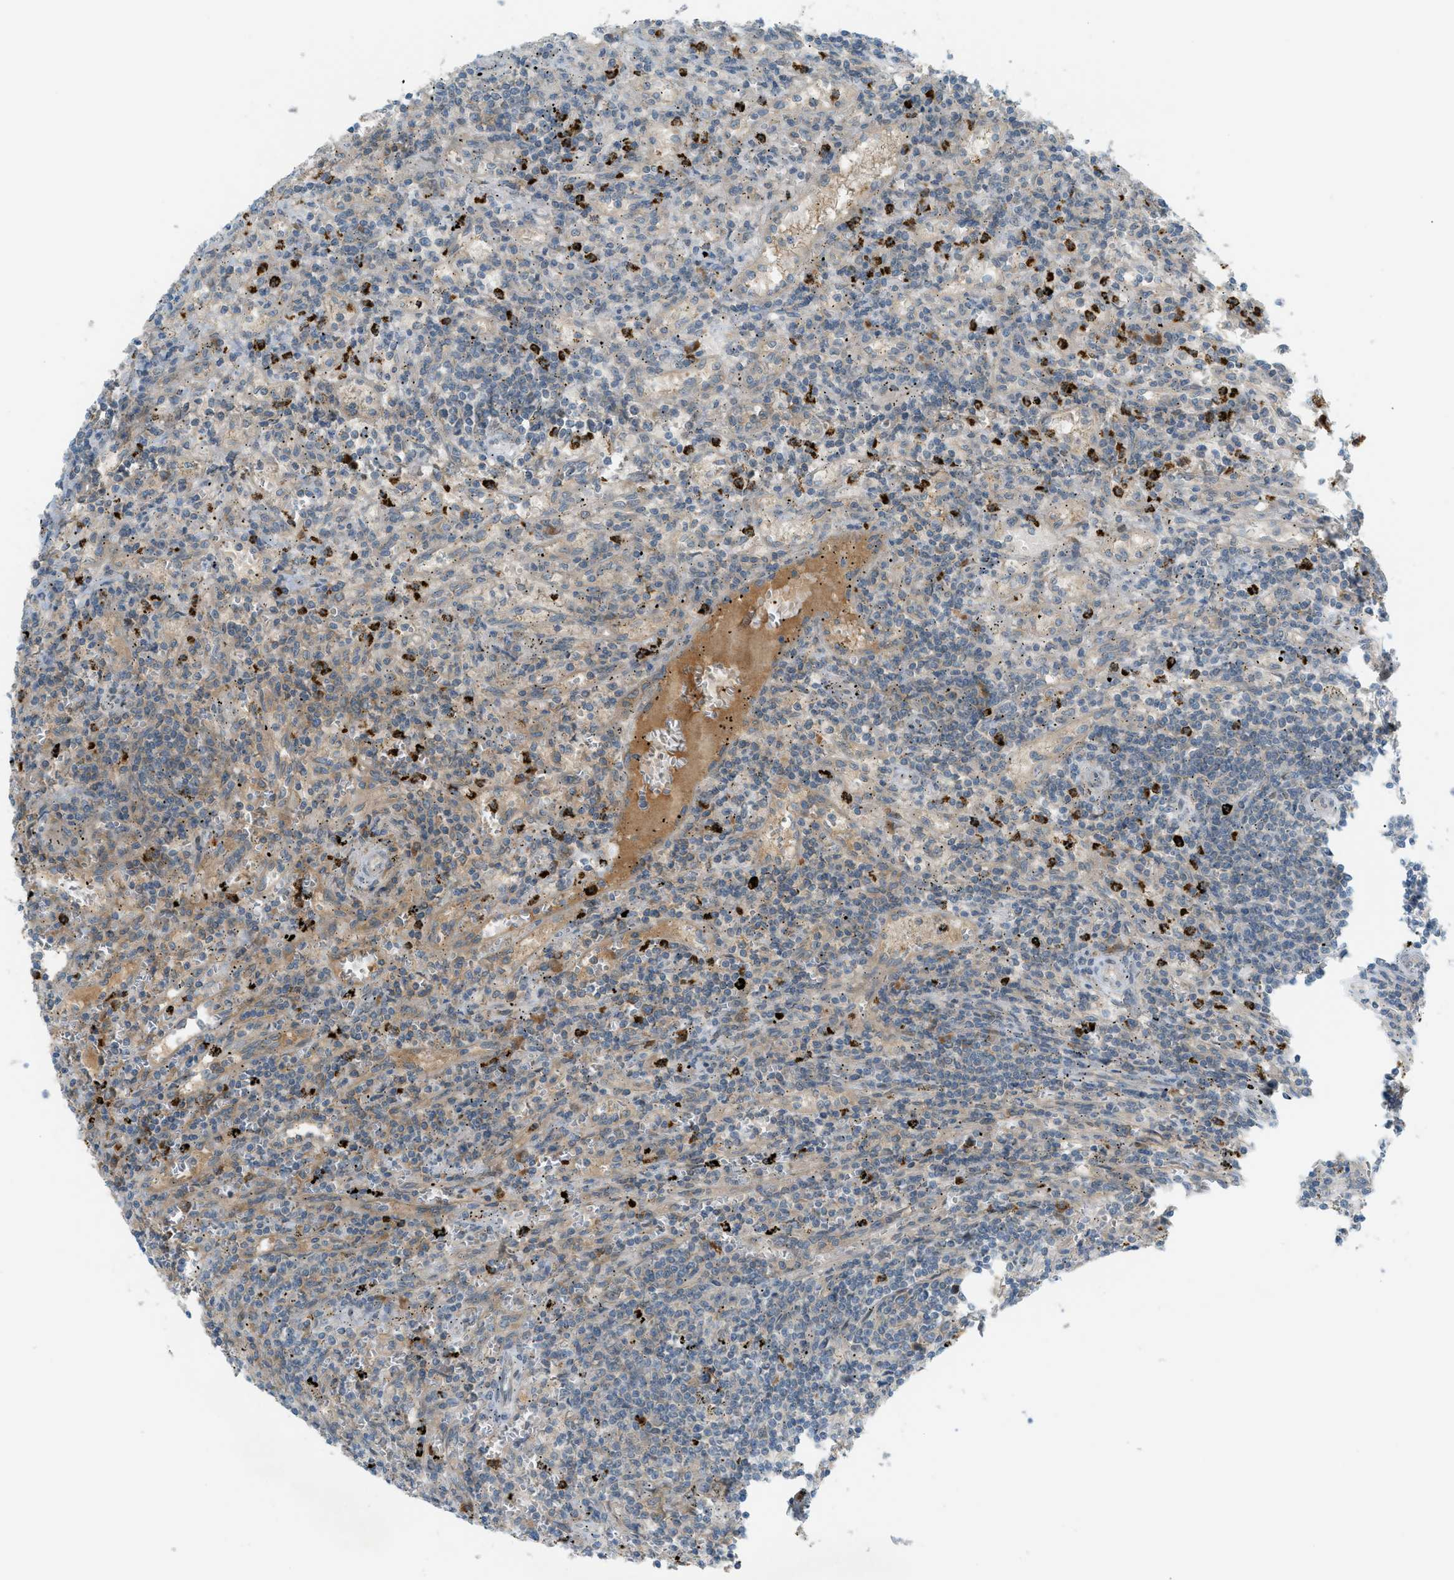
{"staining": {"intensity": "weak", "quantity": "<25%", "location": "cytoplasmic/membranous"}, "tissue": "lymphoma", "cell_type": "Tumor cells", "image_type": "cancer", "snomed": [{"axis": "morphology", "description": "Malignant lymphoma, non-Hodgkin's type, Low grade"}, {"axis": "topography", "description": "Spleen"}], "caption": "Tumor cells are negative for brown protein staining in low-grade malignant lymphoma, non-Hodgkin's type.", "gene": "DYRK1A", "patient": {"sex": "male", "age": 76}}